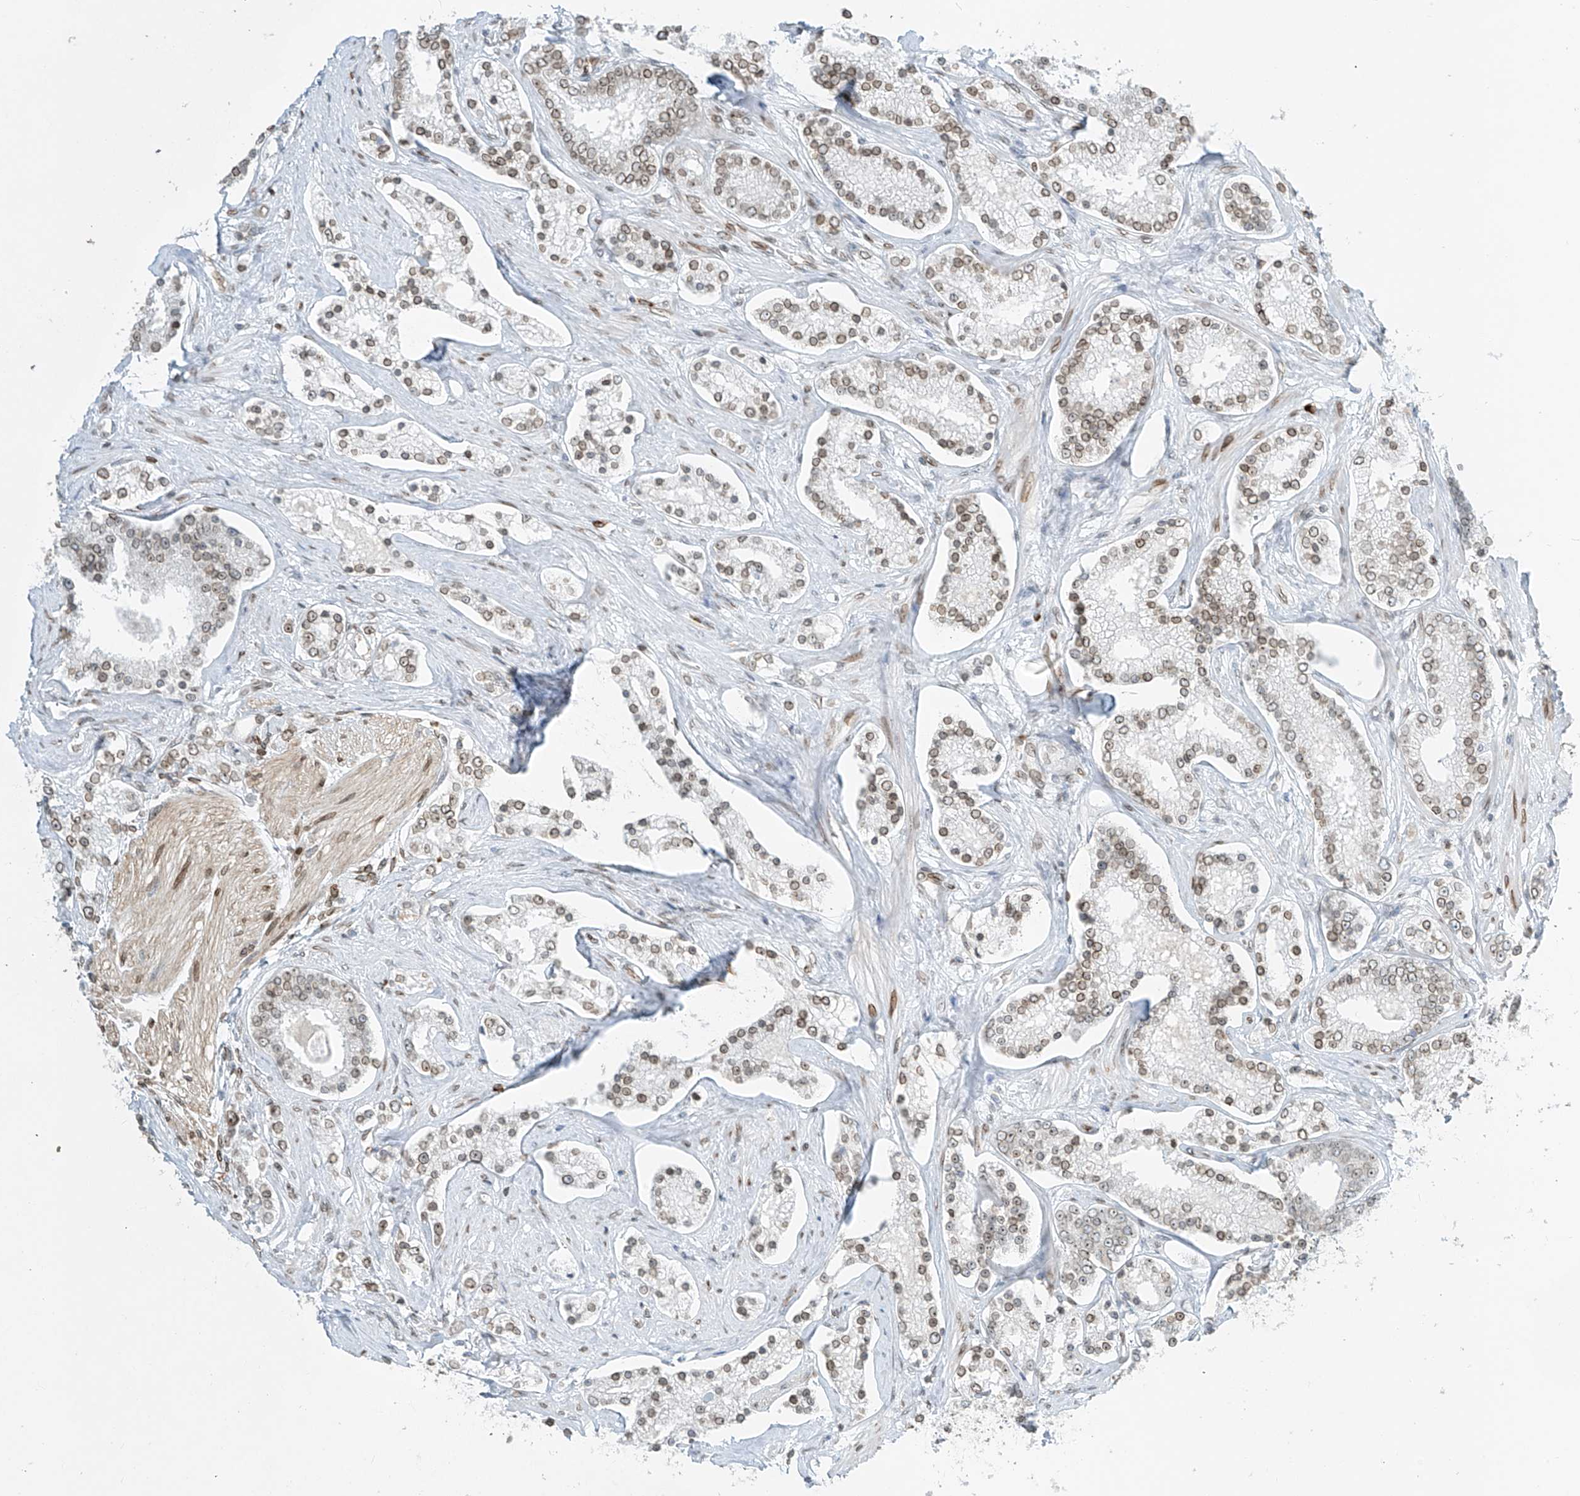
{"staining": {"intensity": "weak", "quantity": "25%-75%", "location": "cytoplasmic/membranous,nuclear"}, "tissue": "prostate cancer", "cell_type": "Tumor cells", "image_type": "cancer", "snomed": [{"axis": "morphology", "description": "Normal tissue, NOS"}, {"axis": "morphology", "description": "Adenocarcinoma, High grade"}, {"axis": "topography", "description": "Prostate"}], "caption": "High-power microscopy captured an immunohistochemistry micrograph of prostate cancer, revealing weak cytoplasmic/membranous and nuclear staining in approximately 25%-75% of tumor cells.", "gene": "SAMD15", "patient": {"sex": "male", "age": 83}}